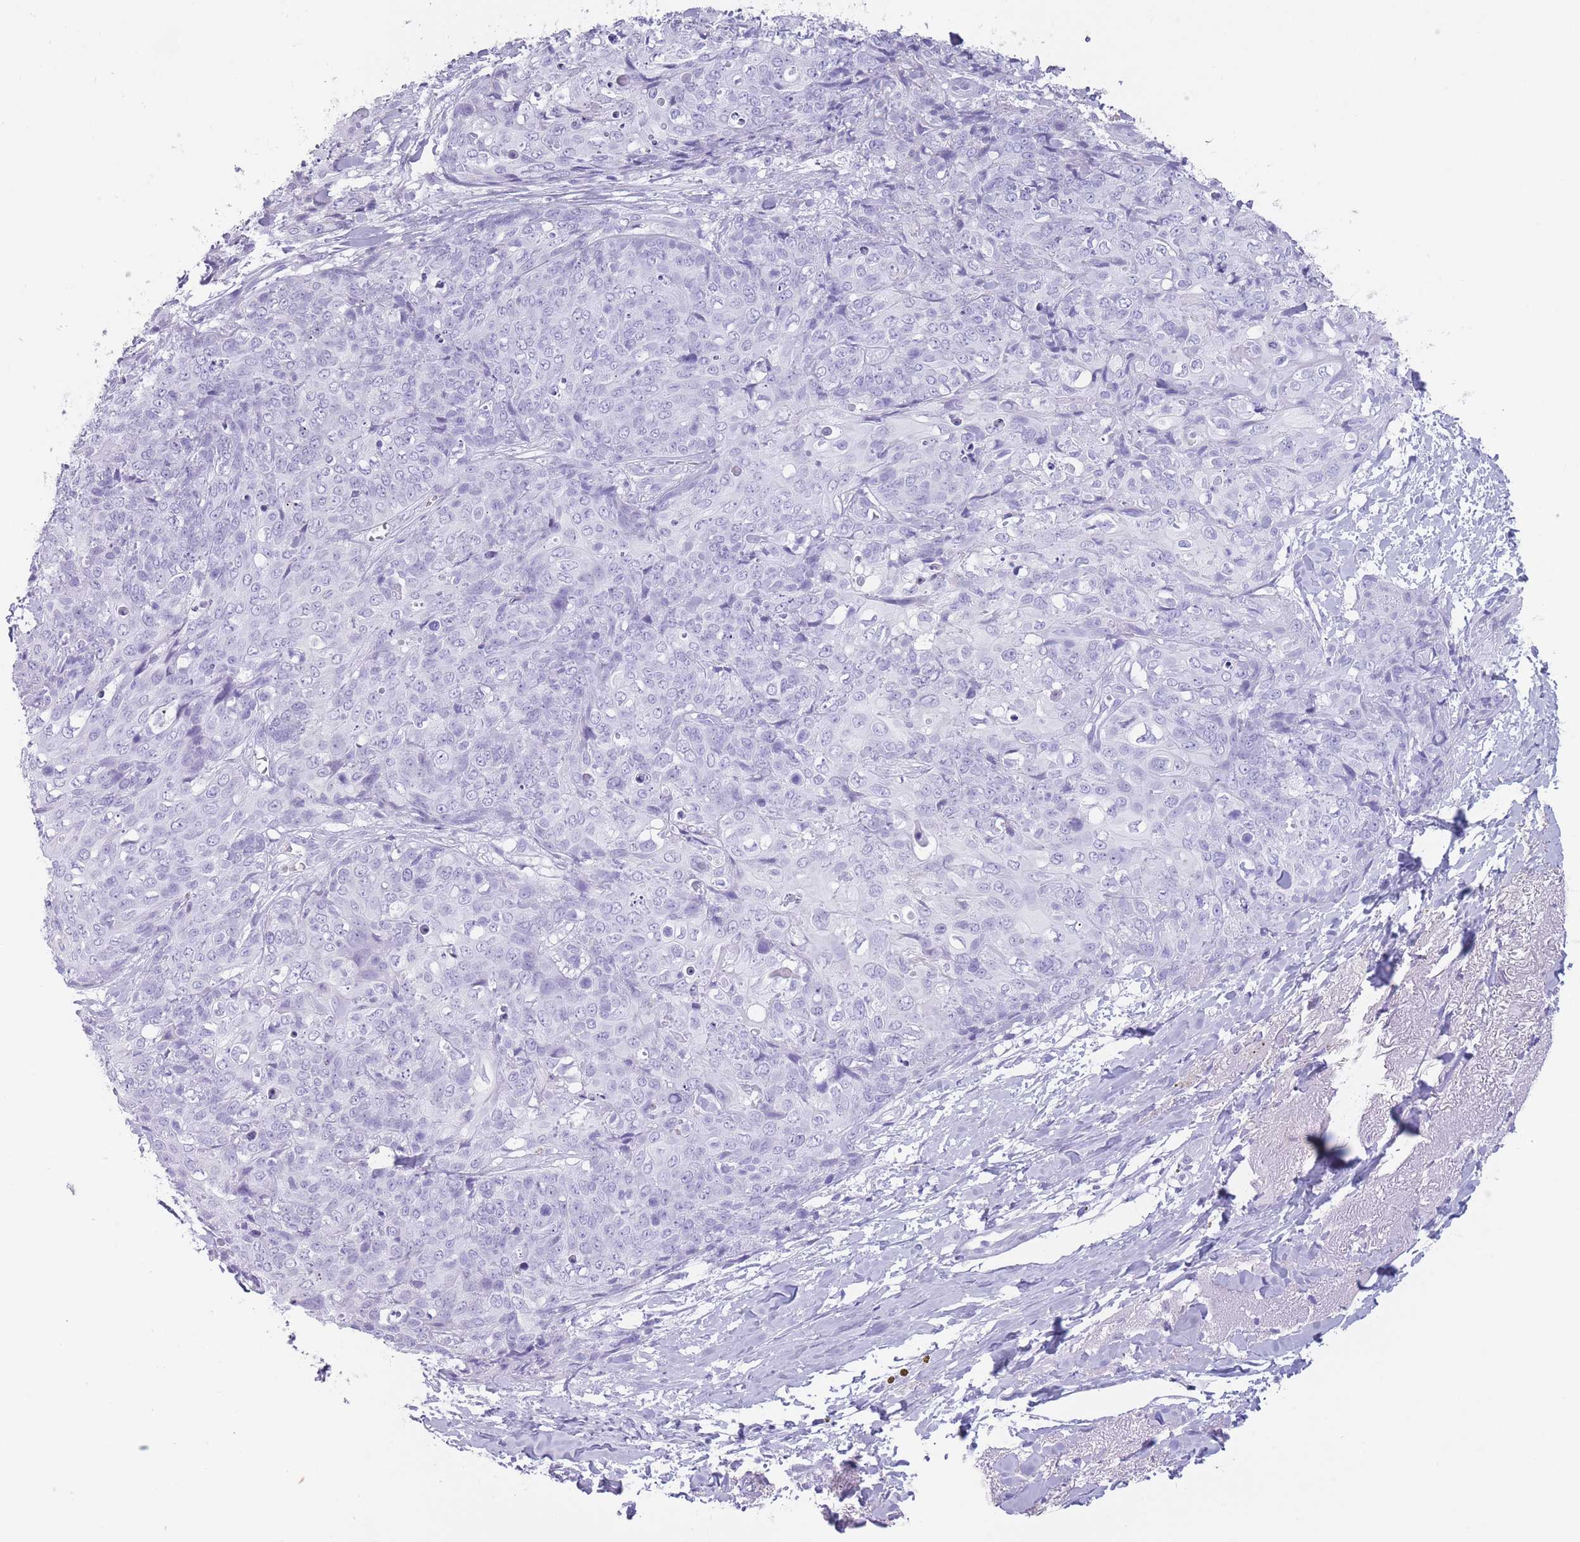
{"staining": {"intensity": "negative", "quantity": "none", "location": "none"}, "tissue": "skin cancer", "cell_type": "Tumor cells", "image_type": "cancer", "snomed": [{"axis": "morphology", "description": "Squamous cell carcinoma, NOS"}, {"axis": "topography", "description": "Skin"}, {"axis": "topography", "description": "Vulva"}], "caption": "Histopathology image shows no significant protein positivity in tumor cells of squamous cell carcinoma (skin).", "gene": "OR4F21", "patient": {"sex": "female", "age": 85}}